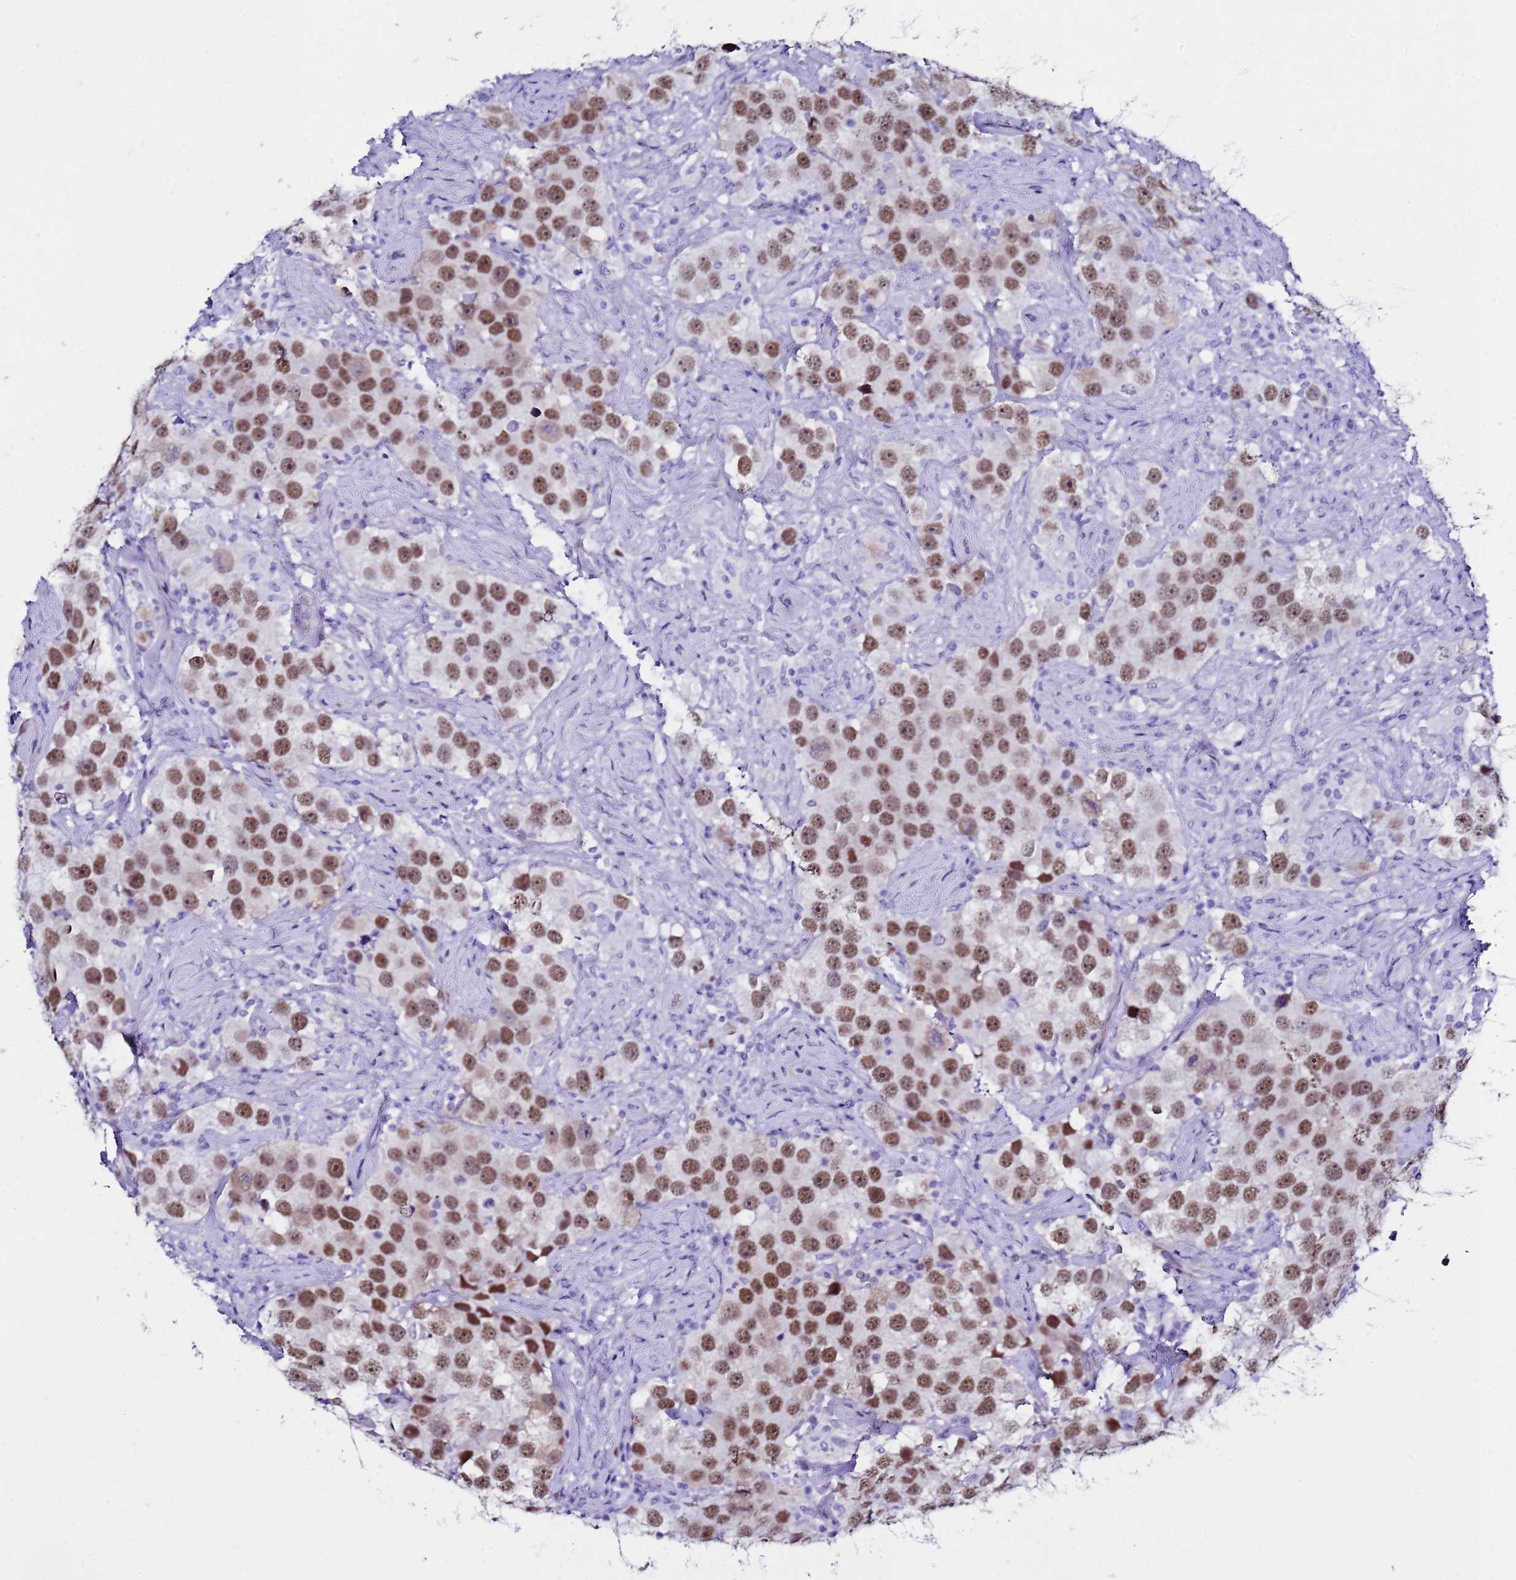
{"staining": {"intensity": "moderate", "quantity": ">75%", "location": "nuclear"}, "tissue": "testis cancer", "cell_type": "Tumor cells", "image_type": "cancer", "snomed": [{"axis": "morphology", "description": "Seminoma, NOS"}, {"axis": "topography", "description": "Testis"}], "caption": "Brown immunohistochemical staining in testis seminoma shows moderate nuclear expression in about >75% of tumor cells.", "gene": "BCL7A", "patient": {"sex": "male", "age": 49}}